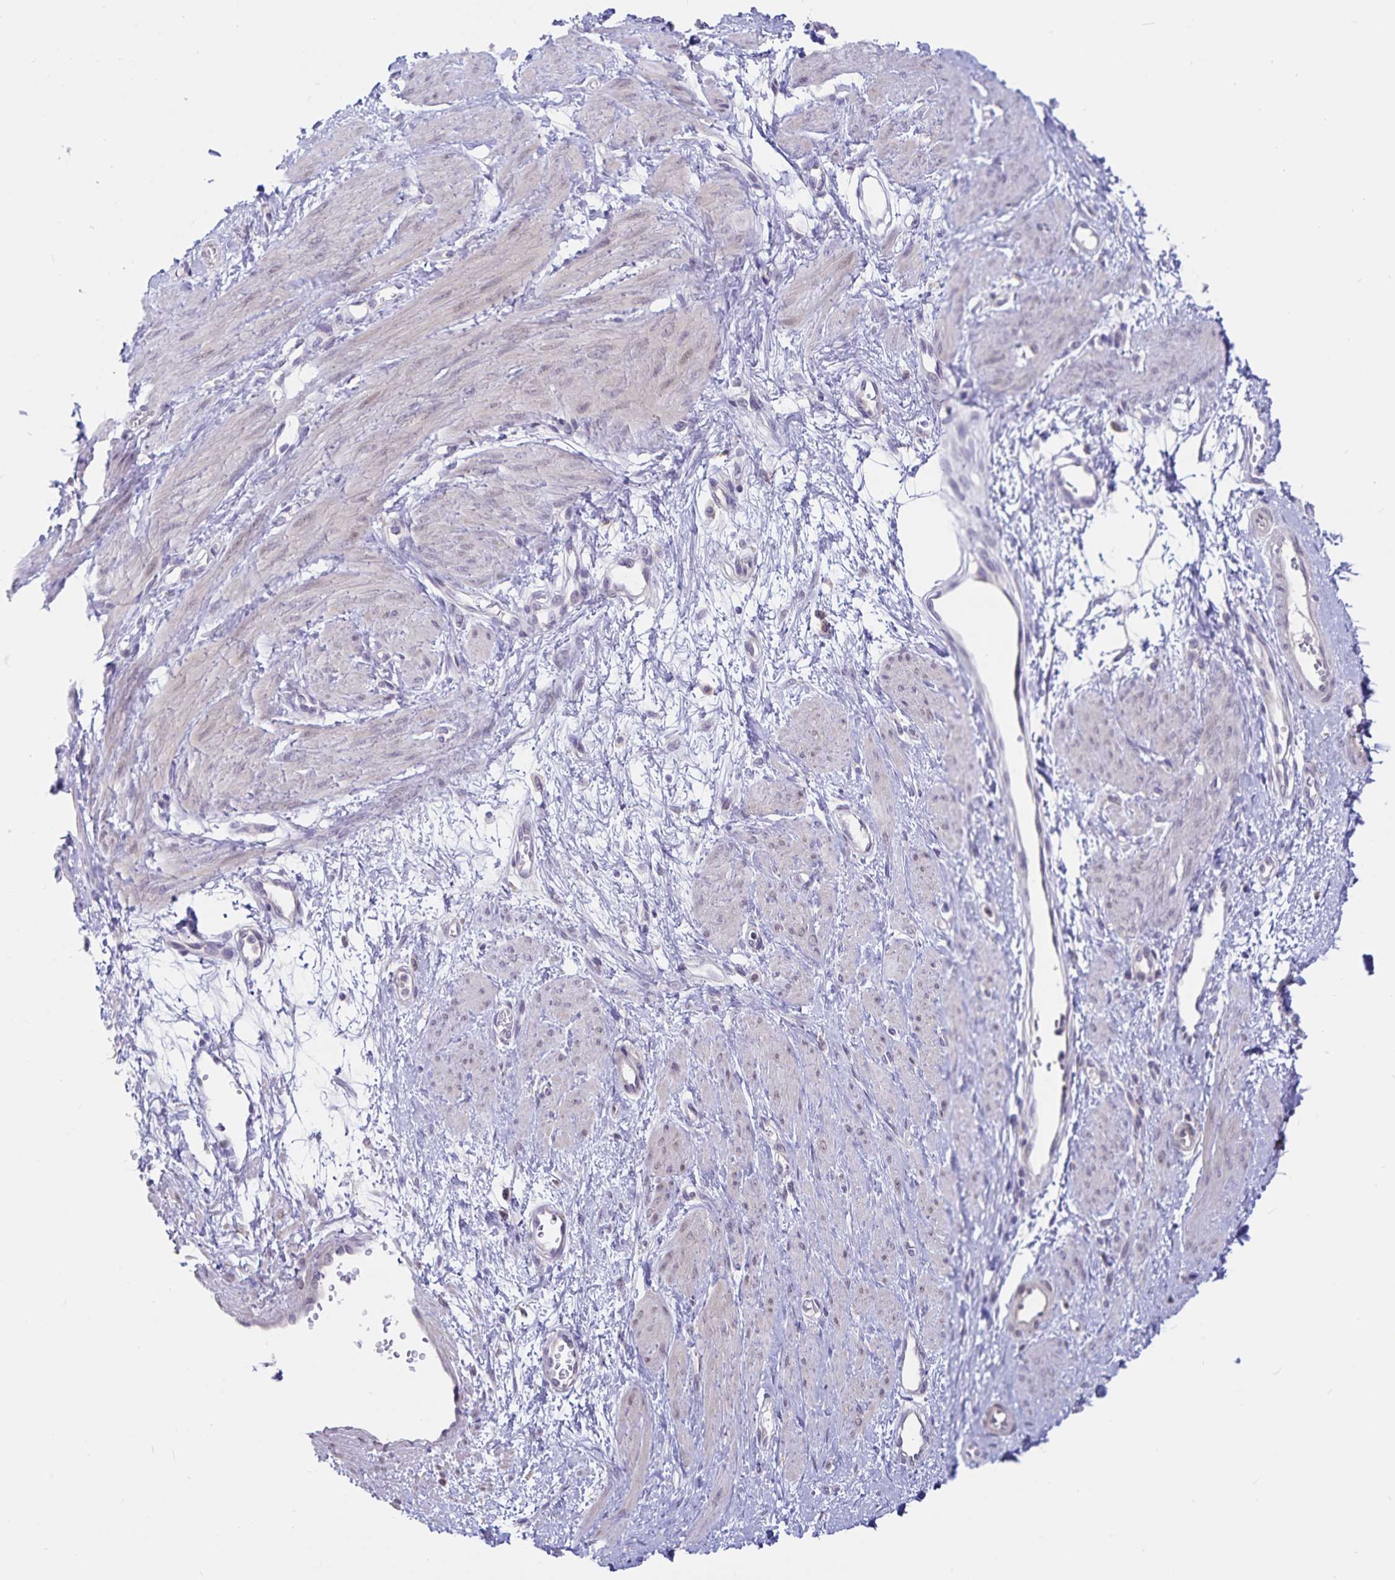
{"staining": {"intensity": "negative", "quantity": "none", "location": "none"}, "tissue": "smooth muscle", "cell_type": "Smooth muscle cells", "image_type": "normal", "snomed": [{"axis": "morphology", "description": "Normal tissue, NOS"}, {"axis": "topography", "description": "Smooth muscle"}, {"axis": "topography", "description": "Uterus"}], "caption": "Immunohistochemistry (IHC) of benign smooth muscle demonstrates no expression in smooth muscle cells.", "gene": "ATP2A2", "patient": {"sex": "female", "age": 39}}